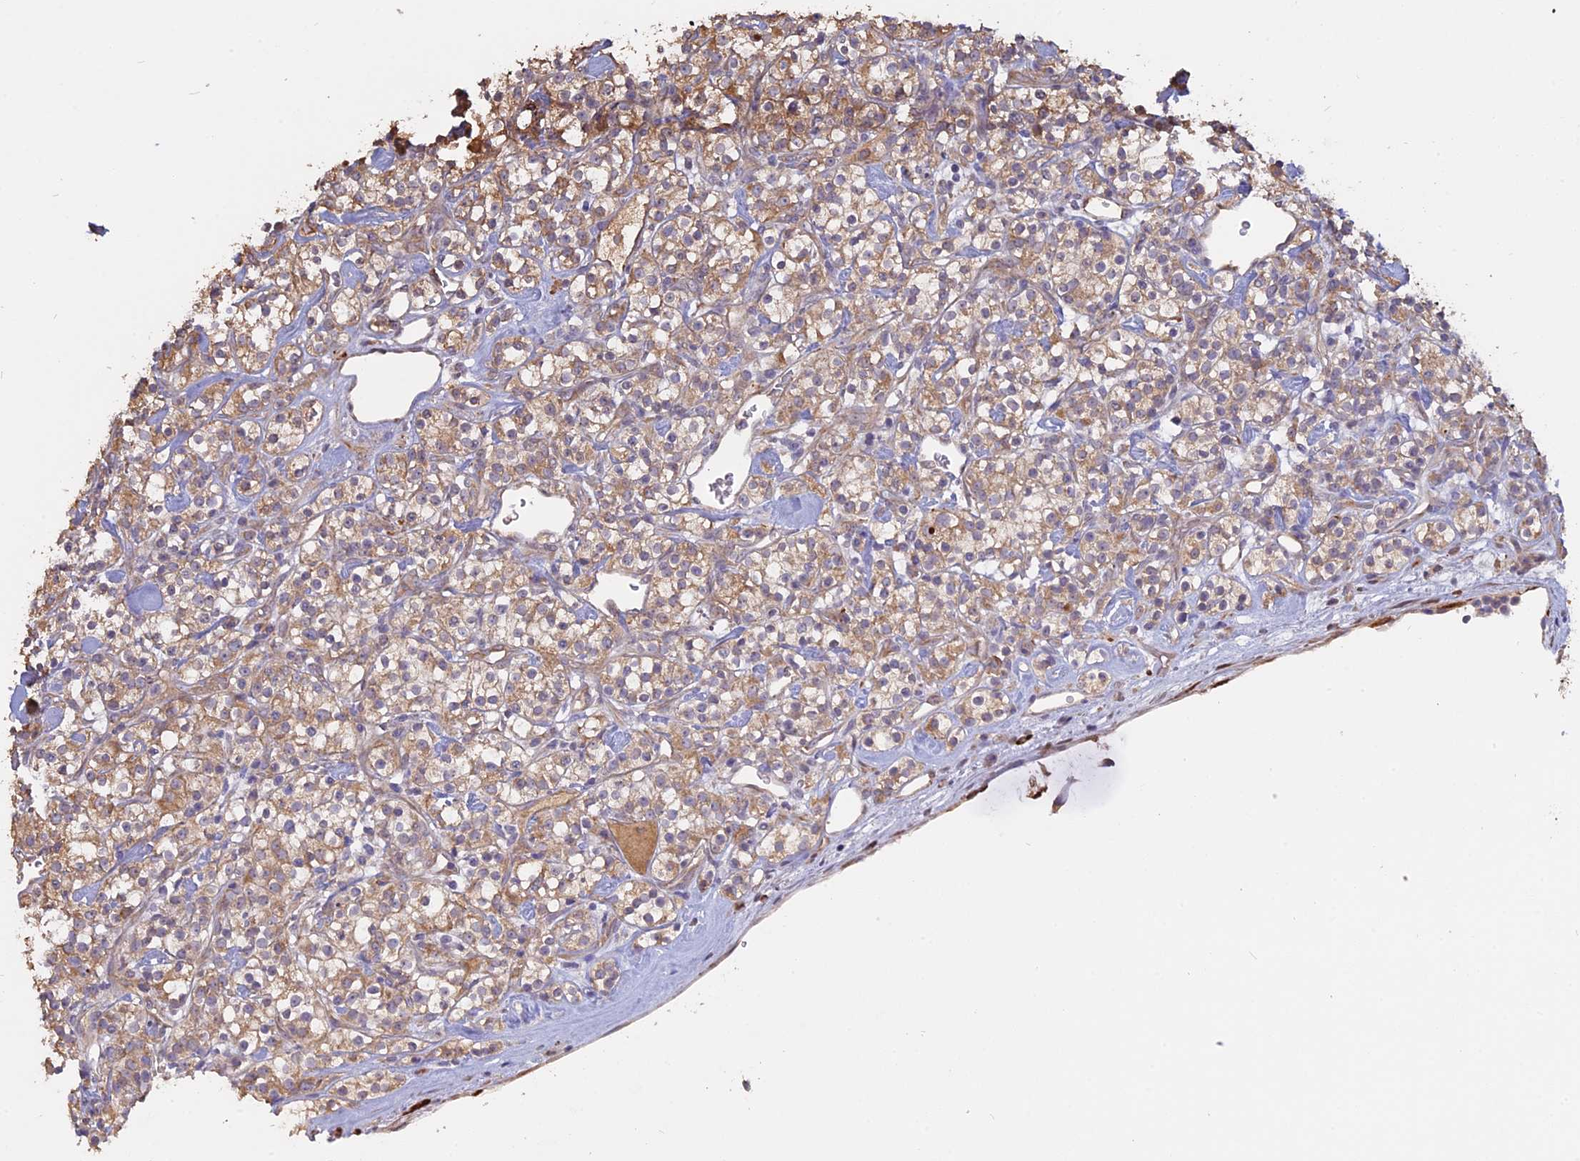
{"staining": {"intensity": "weak", "quantity": ">75%", "location": "cytoplasmic/membranous"}, "tissue": "renal cancer", "cell_type": "Tumor cells", "image_type": "cancer", "snomed": [{"axis": "morphology", "description": "Adenocarcinoma, NOS"}, {"axis": "topography", "description": "Kidney"}], "caption": "Adenocarcinoma (renal) stained with a brown dye demonstrates weak cytoplasmic/membranous positive staining in approximately >75% of tumor cells.", "gene": "PPIC", "patient": {"sex": "male", "age": 77}}